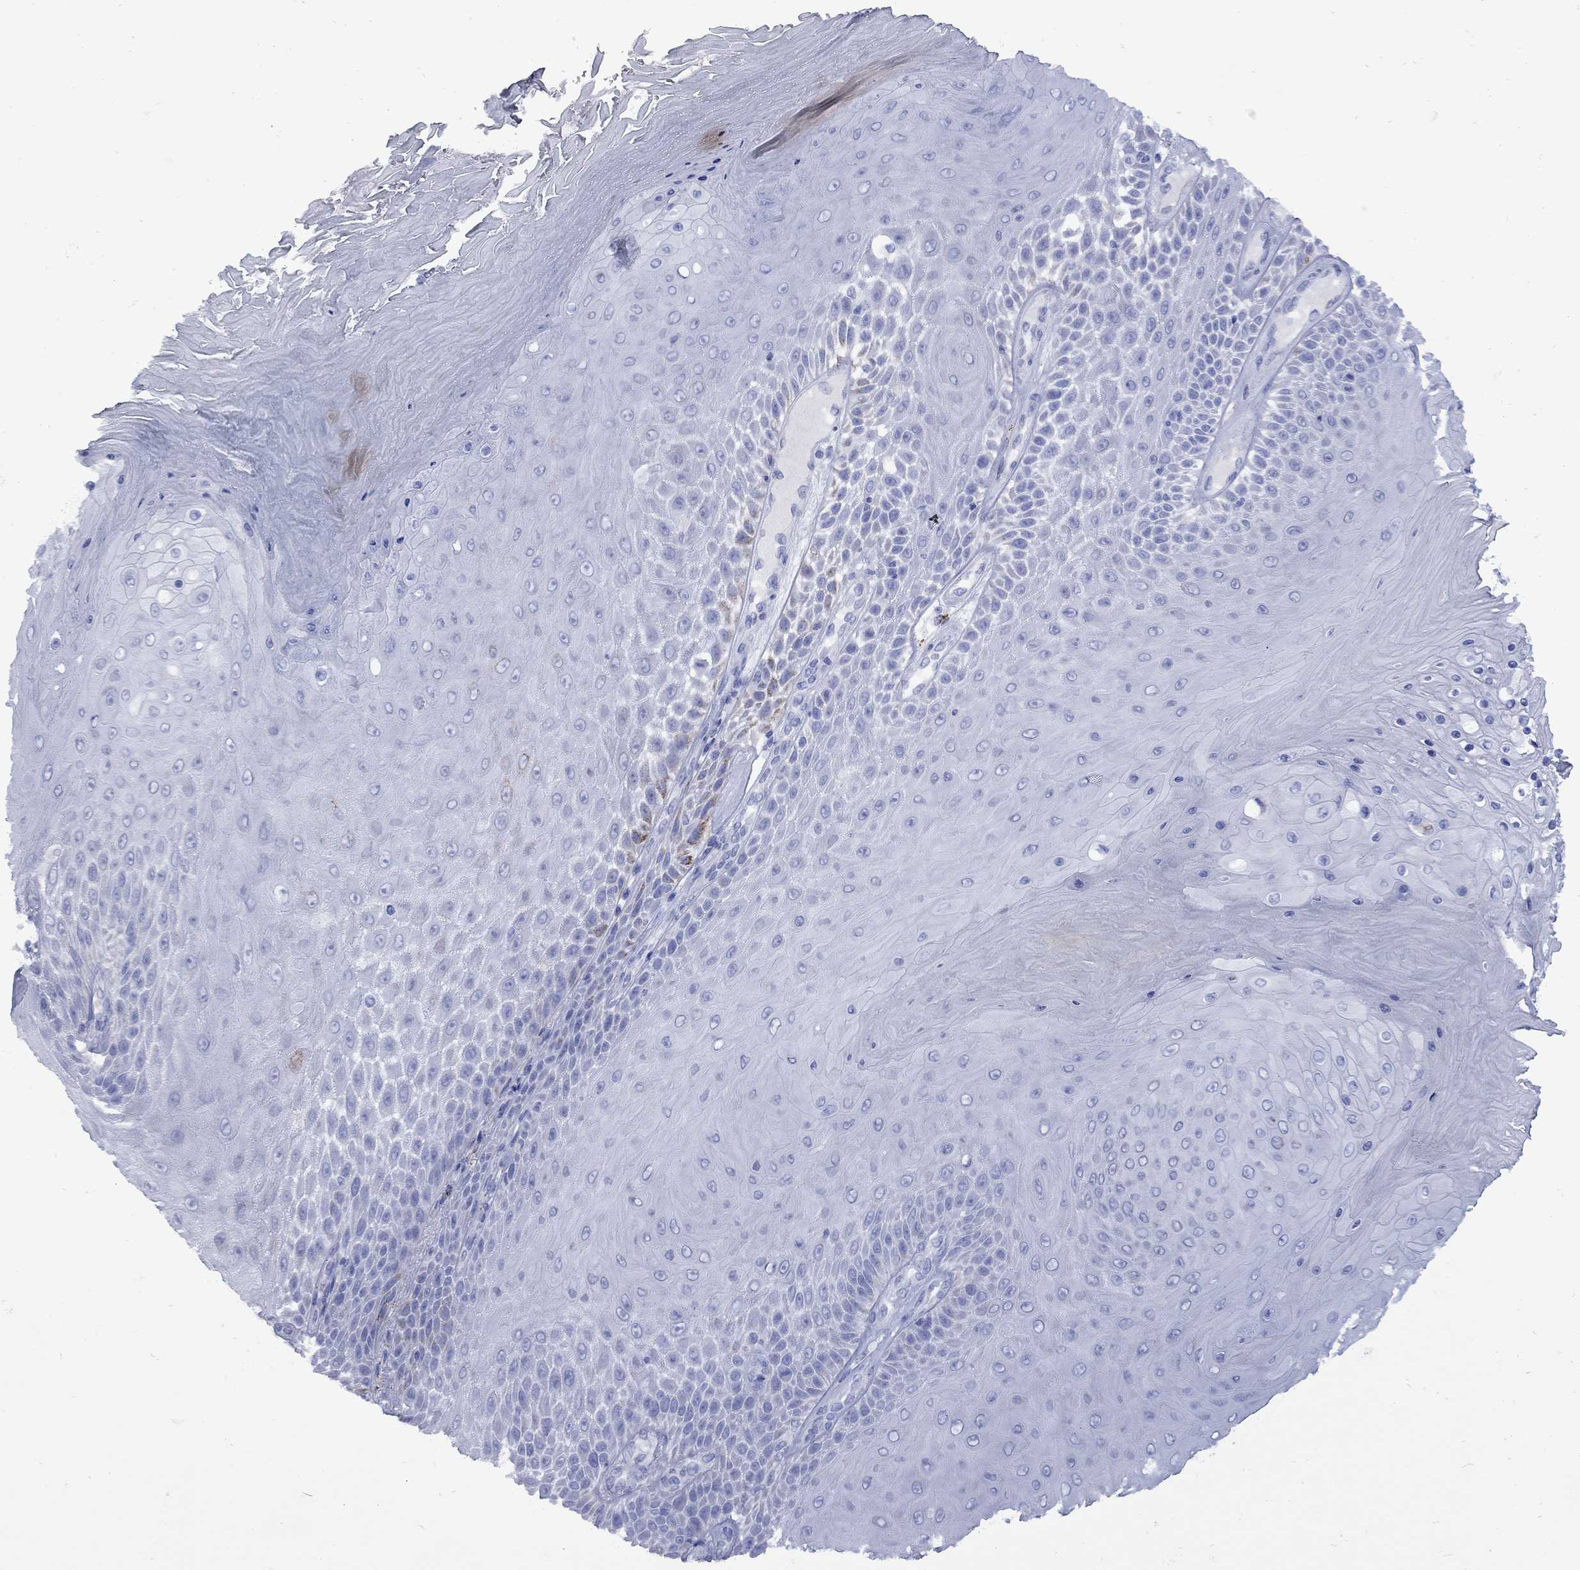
{"staining": {"intensity": "negative", "quantity": "none", "location": "none"}, "tissue": "skin cancer", "cell_type": "Tumor cells", "image_type": "cancer", "snomed": [{"axis": "morphology", "description": "Squamous cell carcinoma, NOS"}, {"axis": "topography", "description": "Skin"}], "caption": "A photomicrograph of human skin cancer (squamous cell carcinoma) is negative for staining in tumor cells.", "gene": "SESTD1", "patient": {"sex": "male", "age": 62}}